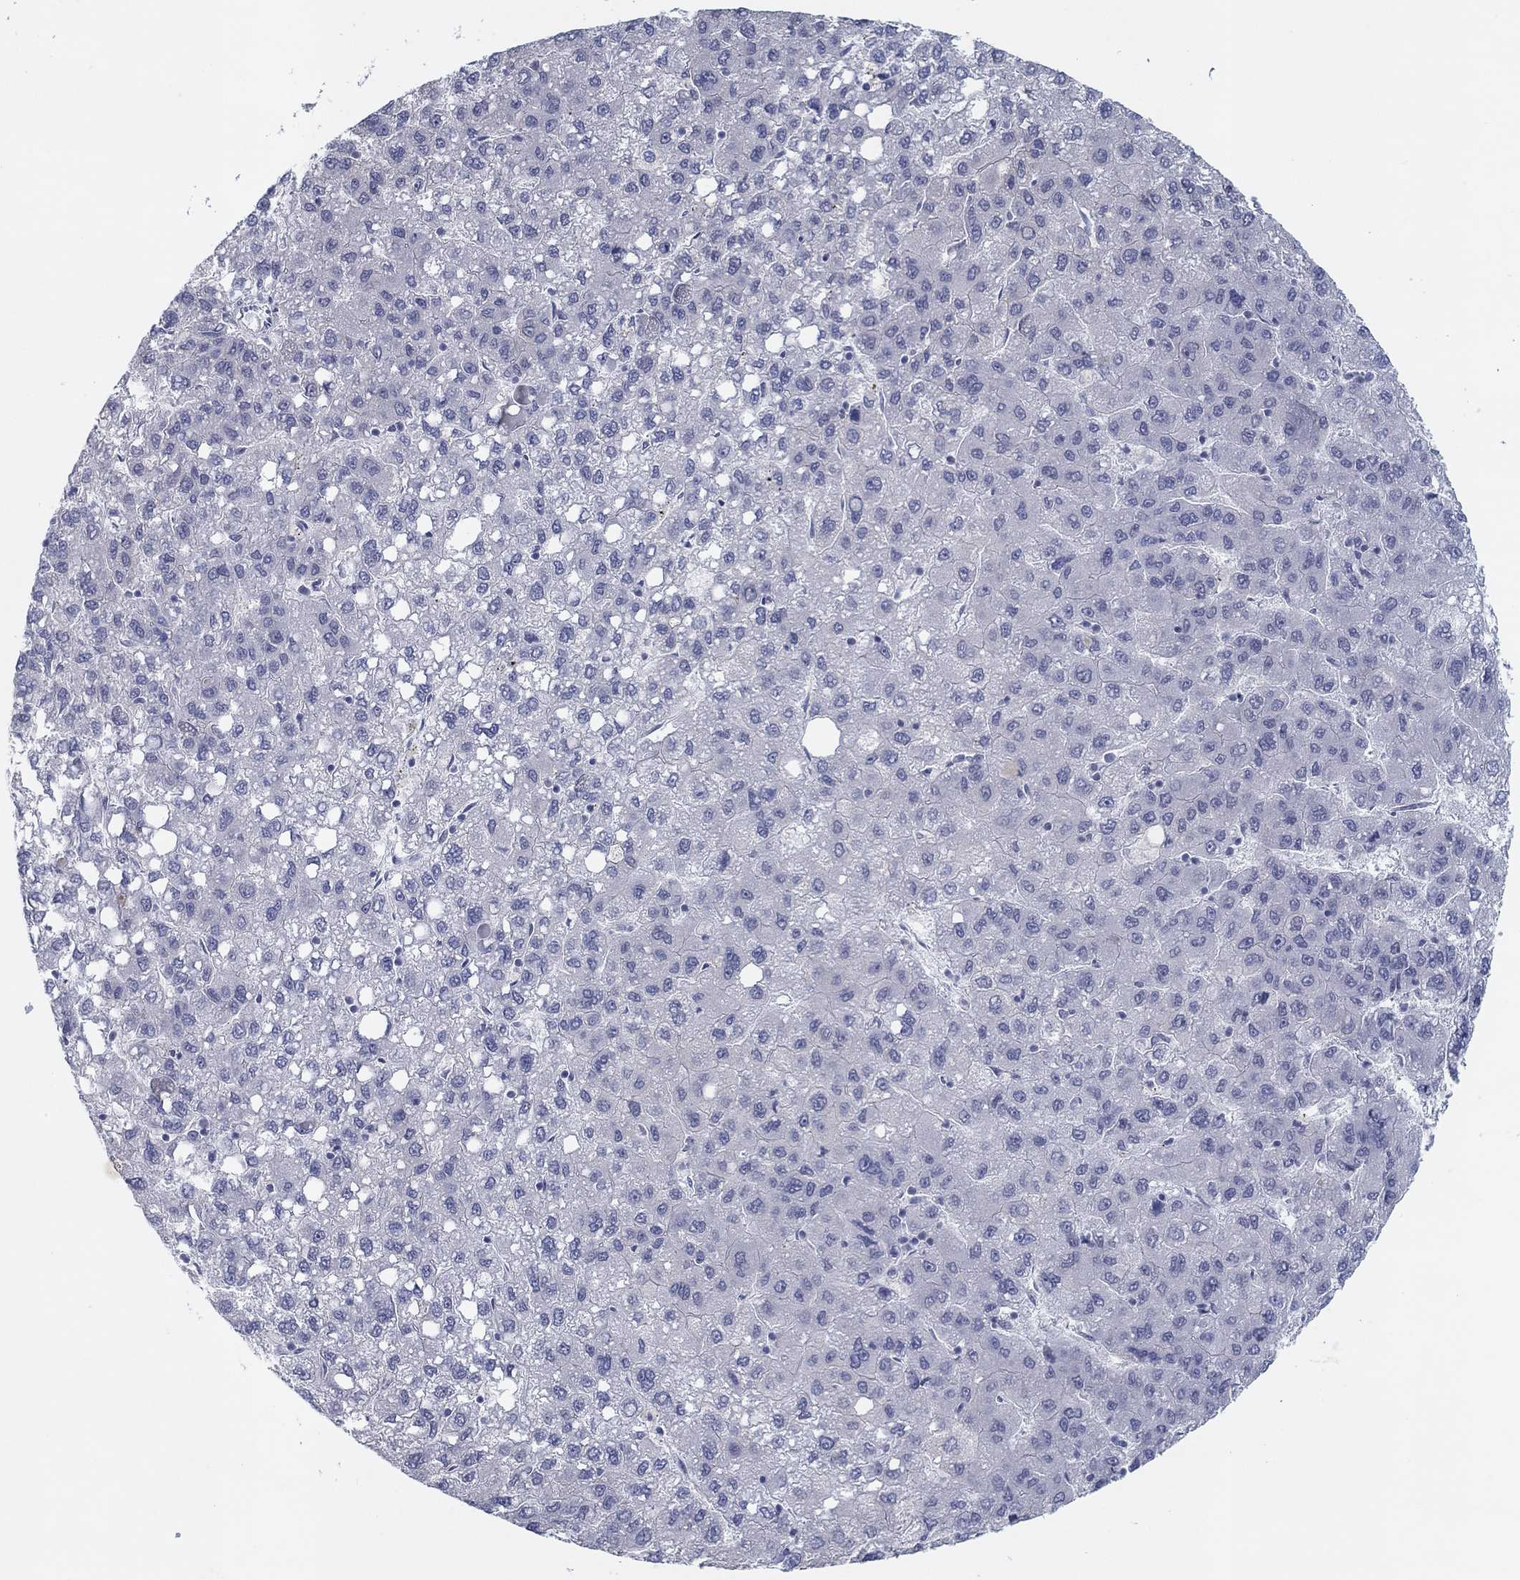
{"staining": {"intensity": "negative", "quantity": "none", "location": "none"}, "tissue": "liver cancer", "cell_type": "Tumor cells", "image_type": "cancer", "snomed": [{"axis": "morphology", "description": "Carcinoma, Hepatocellular, NOS"}, {"axis": "topography", "description": "Liver"}], "caption": "Immunohistochemical staining of human hepatocellular carcinoma (liver) exhibits no significant expression in tumor cells. (Immunohistochemistry (ihc), brightfield microscopy, high magnification).", "gene": "SLC22A2", "patient": {"sex": "female", "age": 82}}